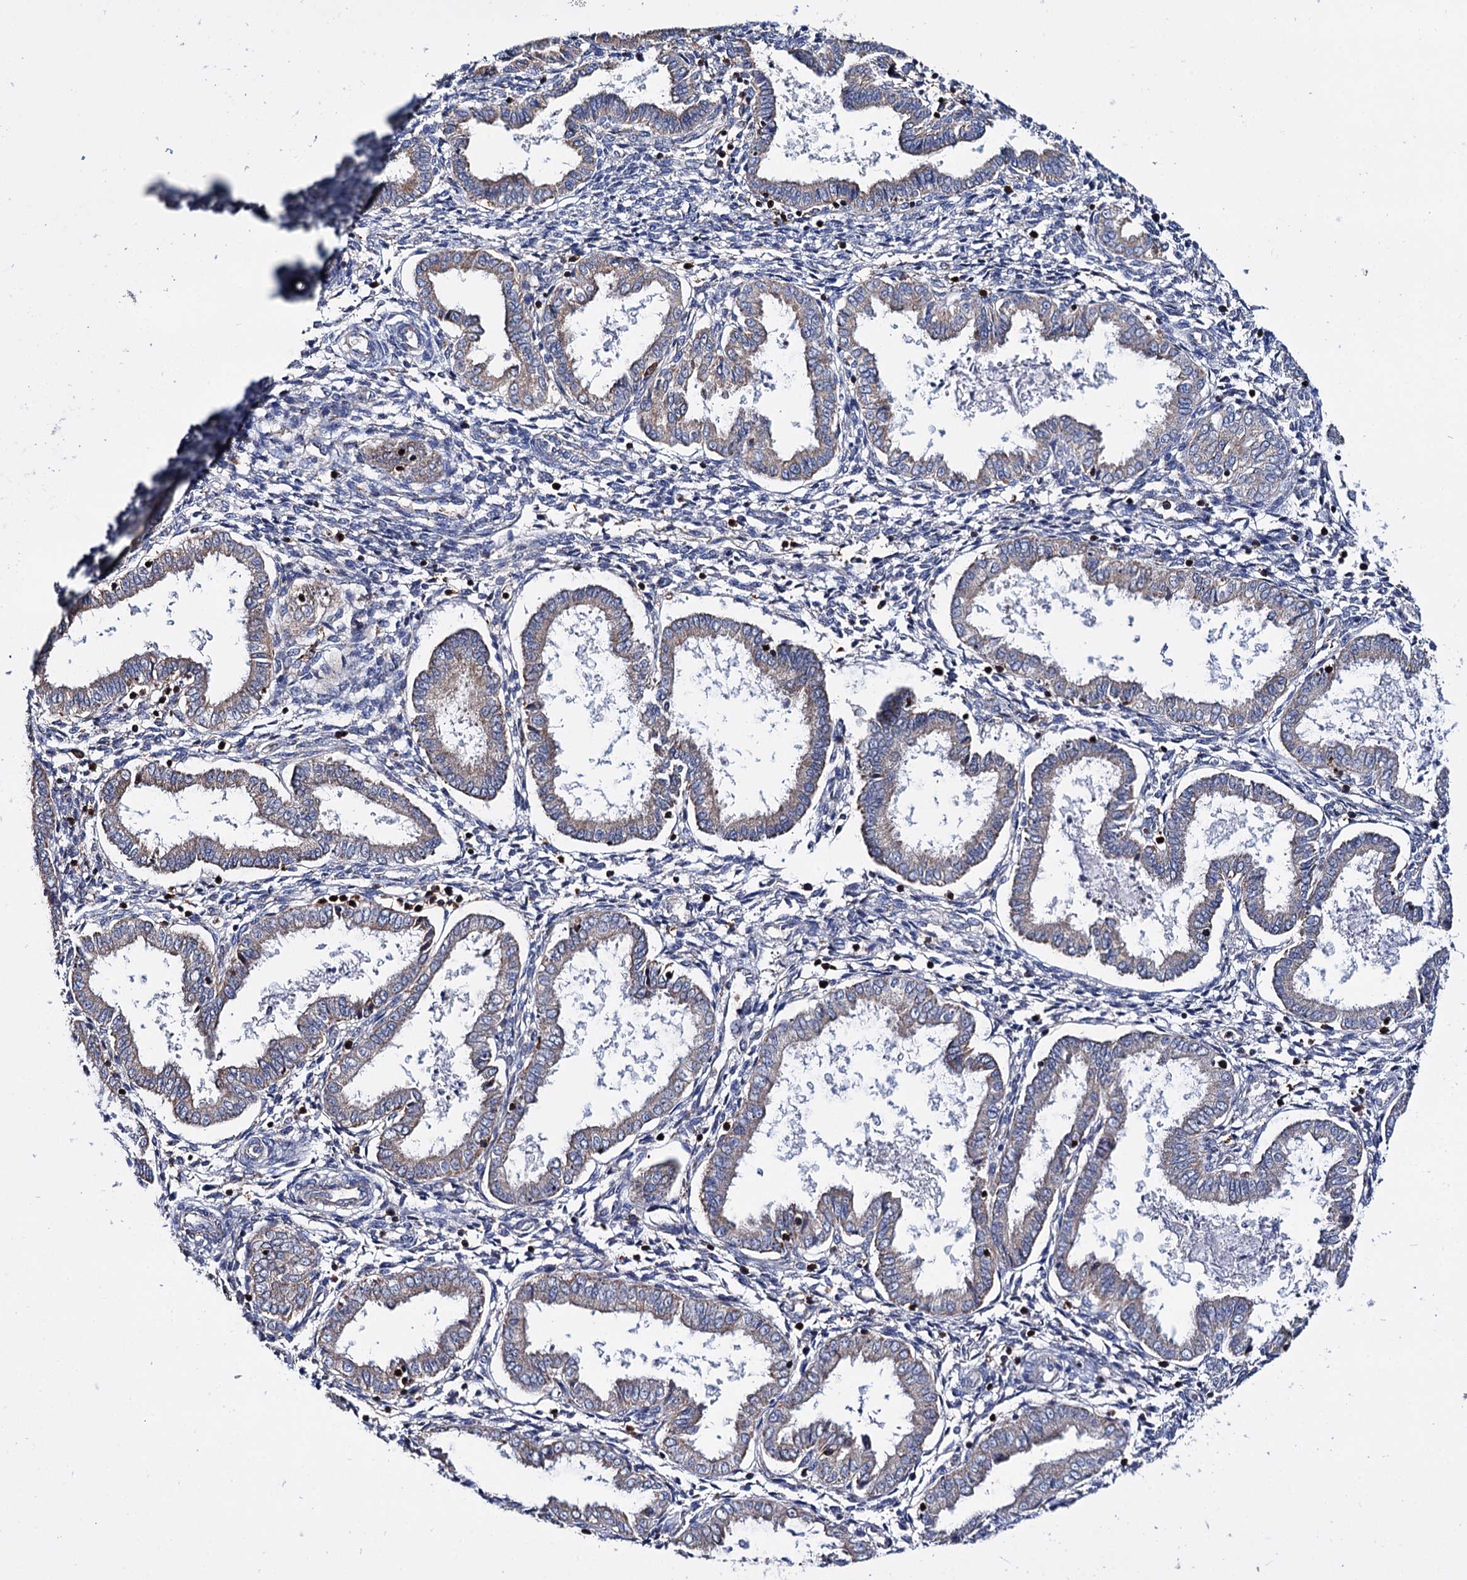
{"staining": {"intensity": "negative", "quantity": "none", "location": "none"}, "tissue": "endometrium", "cell_type": "Cells in endometrial stroma", "image_type": "normal", "snomed": [{"axis": "morphology", "description": "Normal tissue, NOS"}, {"axis": "topography", "description": "Endometrium"}], "caption": "High power microscopy image of an immunohistochemistry (IHC) image of benign endometrium, revealing no significant positivity in cells in endometrial stroma.", "gene": "UBASH3B", "patient": {"sex": "female", "age": 33}}